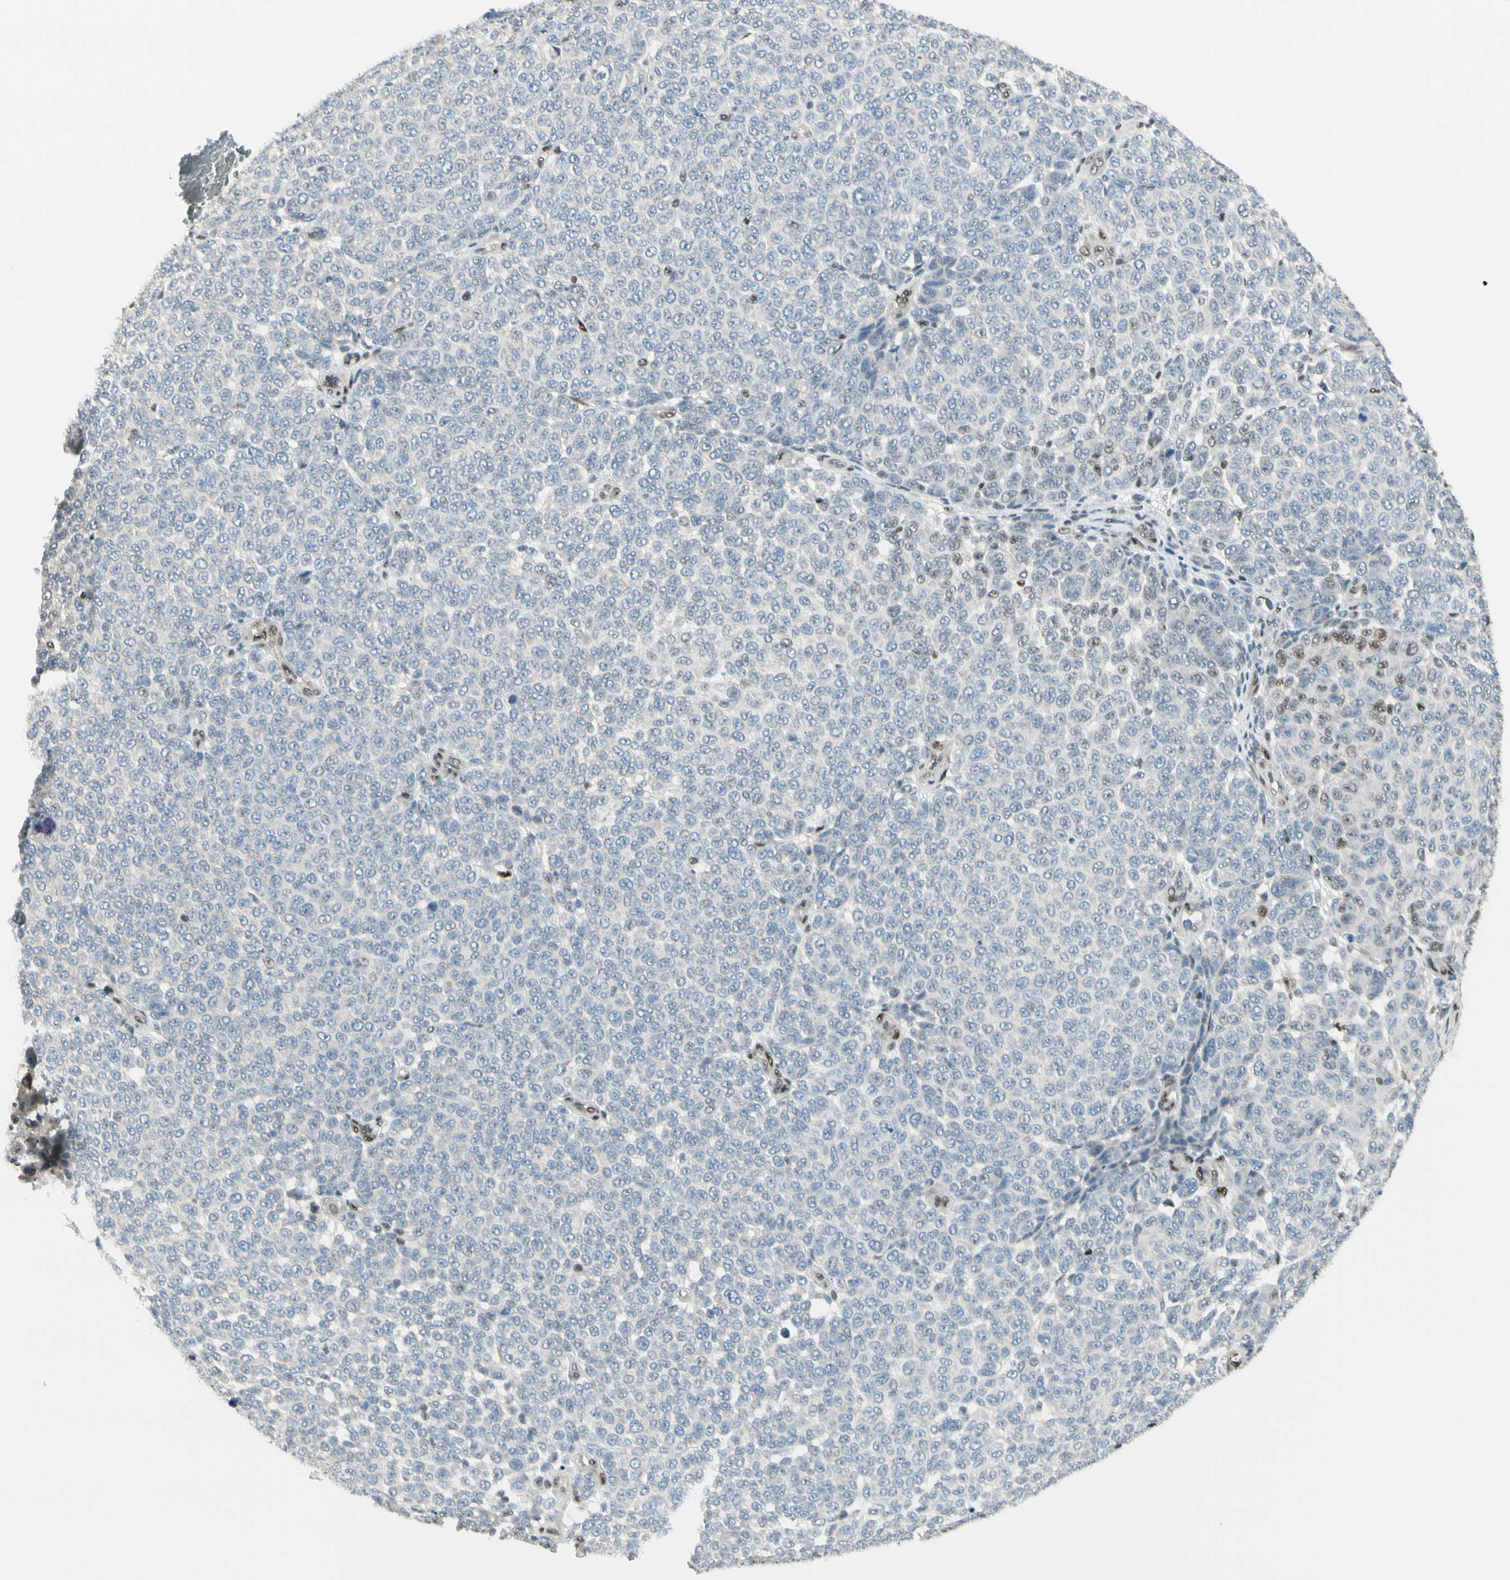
{"staining": {"intensity": "moderate", "quantity": "<25%", "location": "nuclear"}, "tissue": "melanoma", "cell_type": "Tumor cells", "image_type": "cancer", "snomed": [{"axis": "morphology", "description": "Malignant melanoma, NOS"}, {"axis": "topography", "description": "Skin"}], "caption": "IHC image of human melanoma stained for a protein (brown), which reveals low levels of moderate nuclear expression in about <25% of tumor cells.", "gene": "ATXN1", "patient": {"sex": "male", "age": 59}}